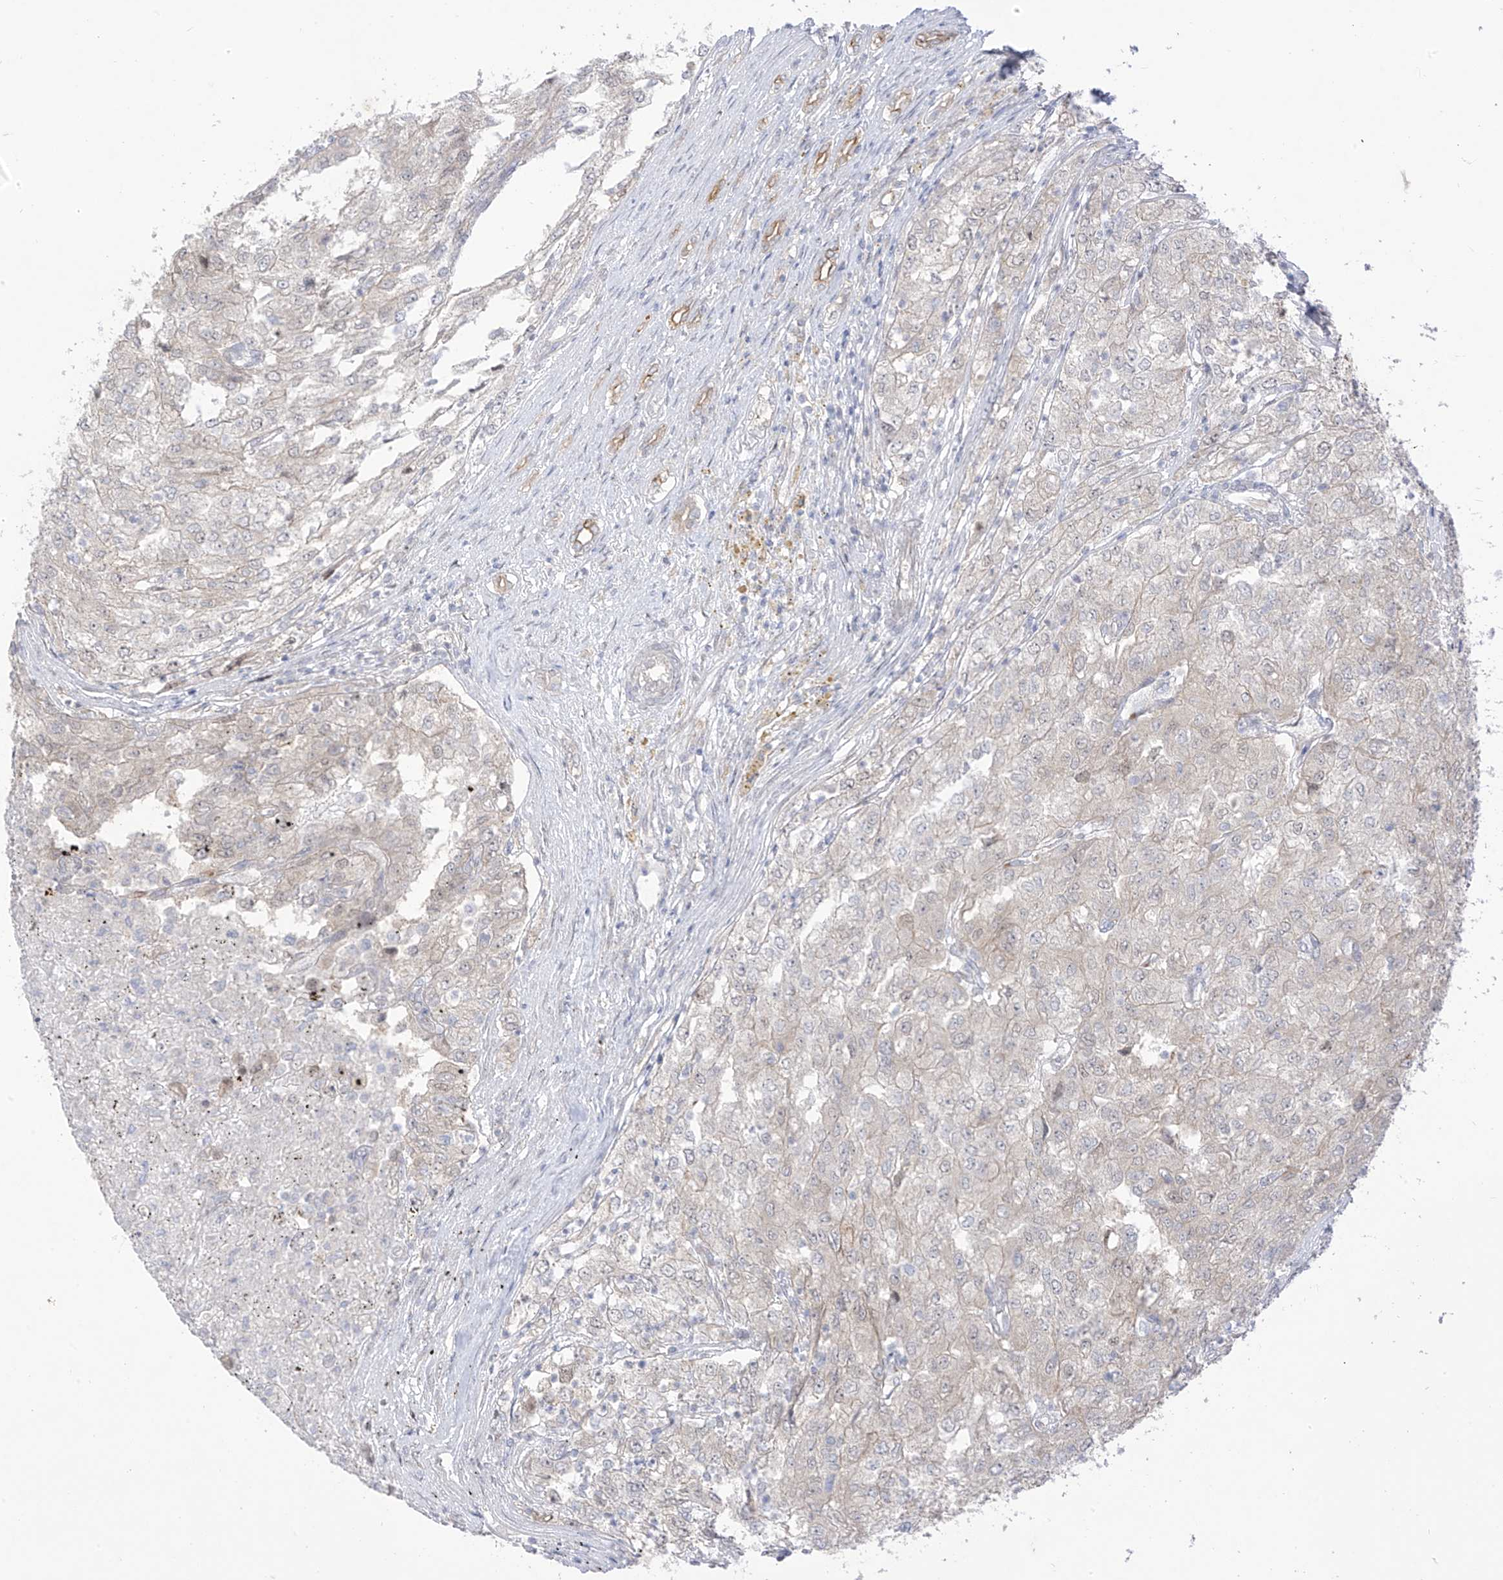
{"staining": {"intensity": "negative", "quantity": "none", "location": "none"}, "tissue": "renal cancer", "cell_type": "Tumor cells", "image_type": "cancer", "snomed": [{"axis": "morphology", "description": "Adenocarcinoma, NOS"}, {"axis": "topography", "description": "Kidney"}], "caption": "This is an immunohistochemistry (IHC) photomicrograph of renal adenocarcinoma. There is no staining in tumor cells.", "gene": "EIPR1", "patient": {"sex": "female", "age": 54}}